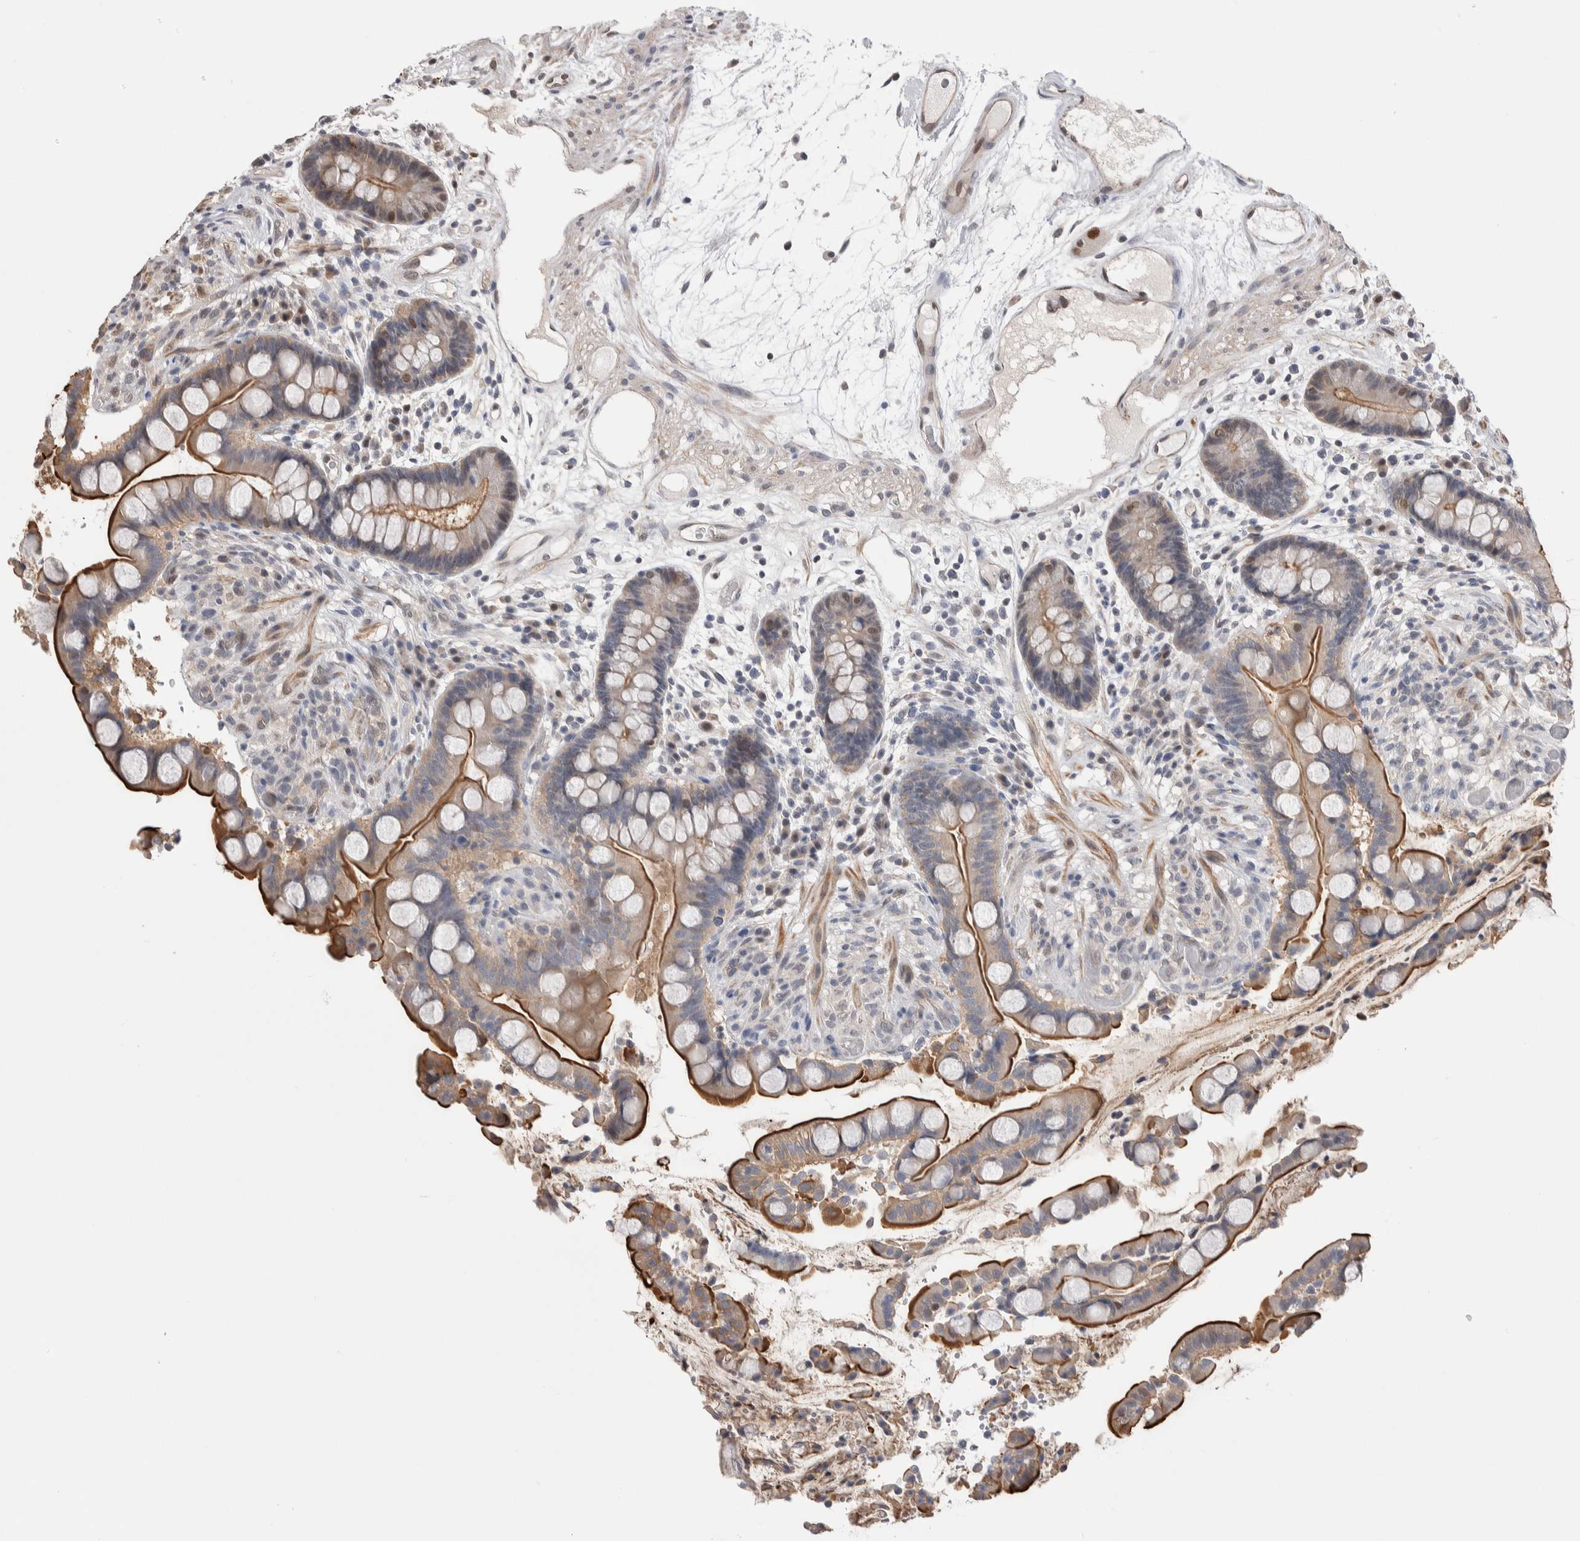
{"staining": {"intensity": "negative", "quantity": "none", "location": "none"}, "tissue": "colon", "cell_type": "Endothelial cells", "image_type": "normal", "snomed": [{"axis": "morphology", "description": "Normal tissue, NOS"}, {"axis": "topography", "description": "Colon"}], "caption": "Human colon stained for a protein using immunohistochemistry (IHC) demonstrates no staining in endothelial cells.", "gene": "ZBTB49", "patient": {"sex": "male", "age": 73}}